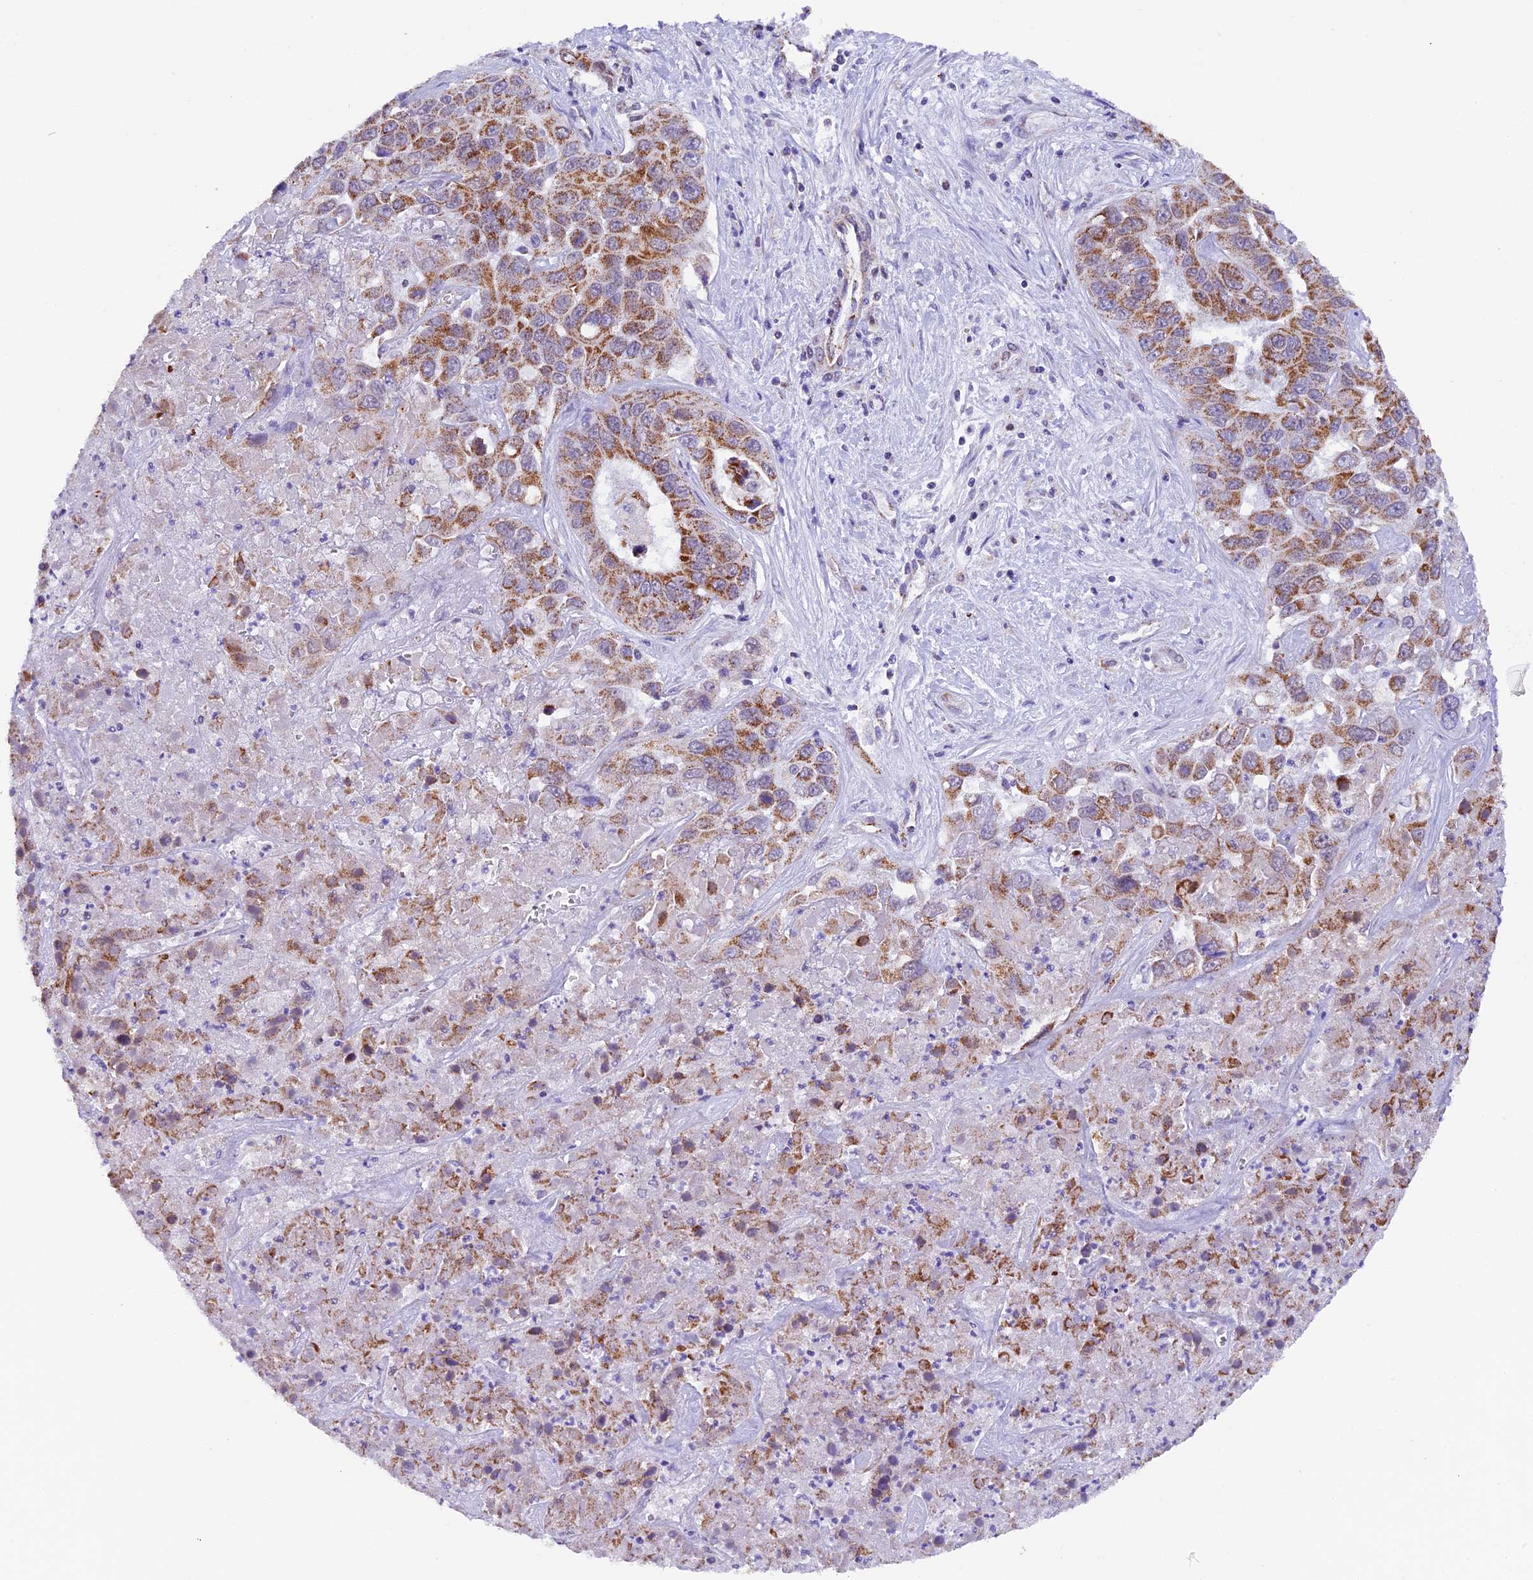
{"staining": {"intensity": "moderate", "quantity": ">75%", "location": "cytoplasmic/membranous"}, "tissue": "liver cancer", "cell_type": "Tumor cells", "image_type": "cancer", "snomed": [{"axis": "morphology", "description": "Cholangiocarcinoma"}, {"axis": "topography", "description": "Liver"}], "caption": "A medium amount of moderate cytoplasmic/membranous positivity is appreciated in about >75% of tumor cells in liver cancer (cholangiocarcinoma) tissue.", "gene": "TFAM", "patient": {"sex": "female", "age": 52}}